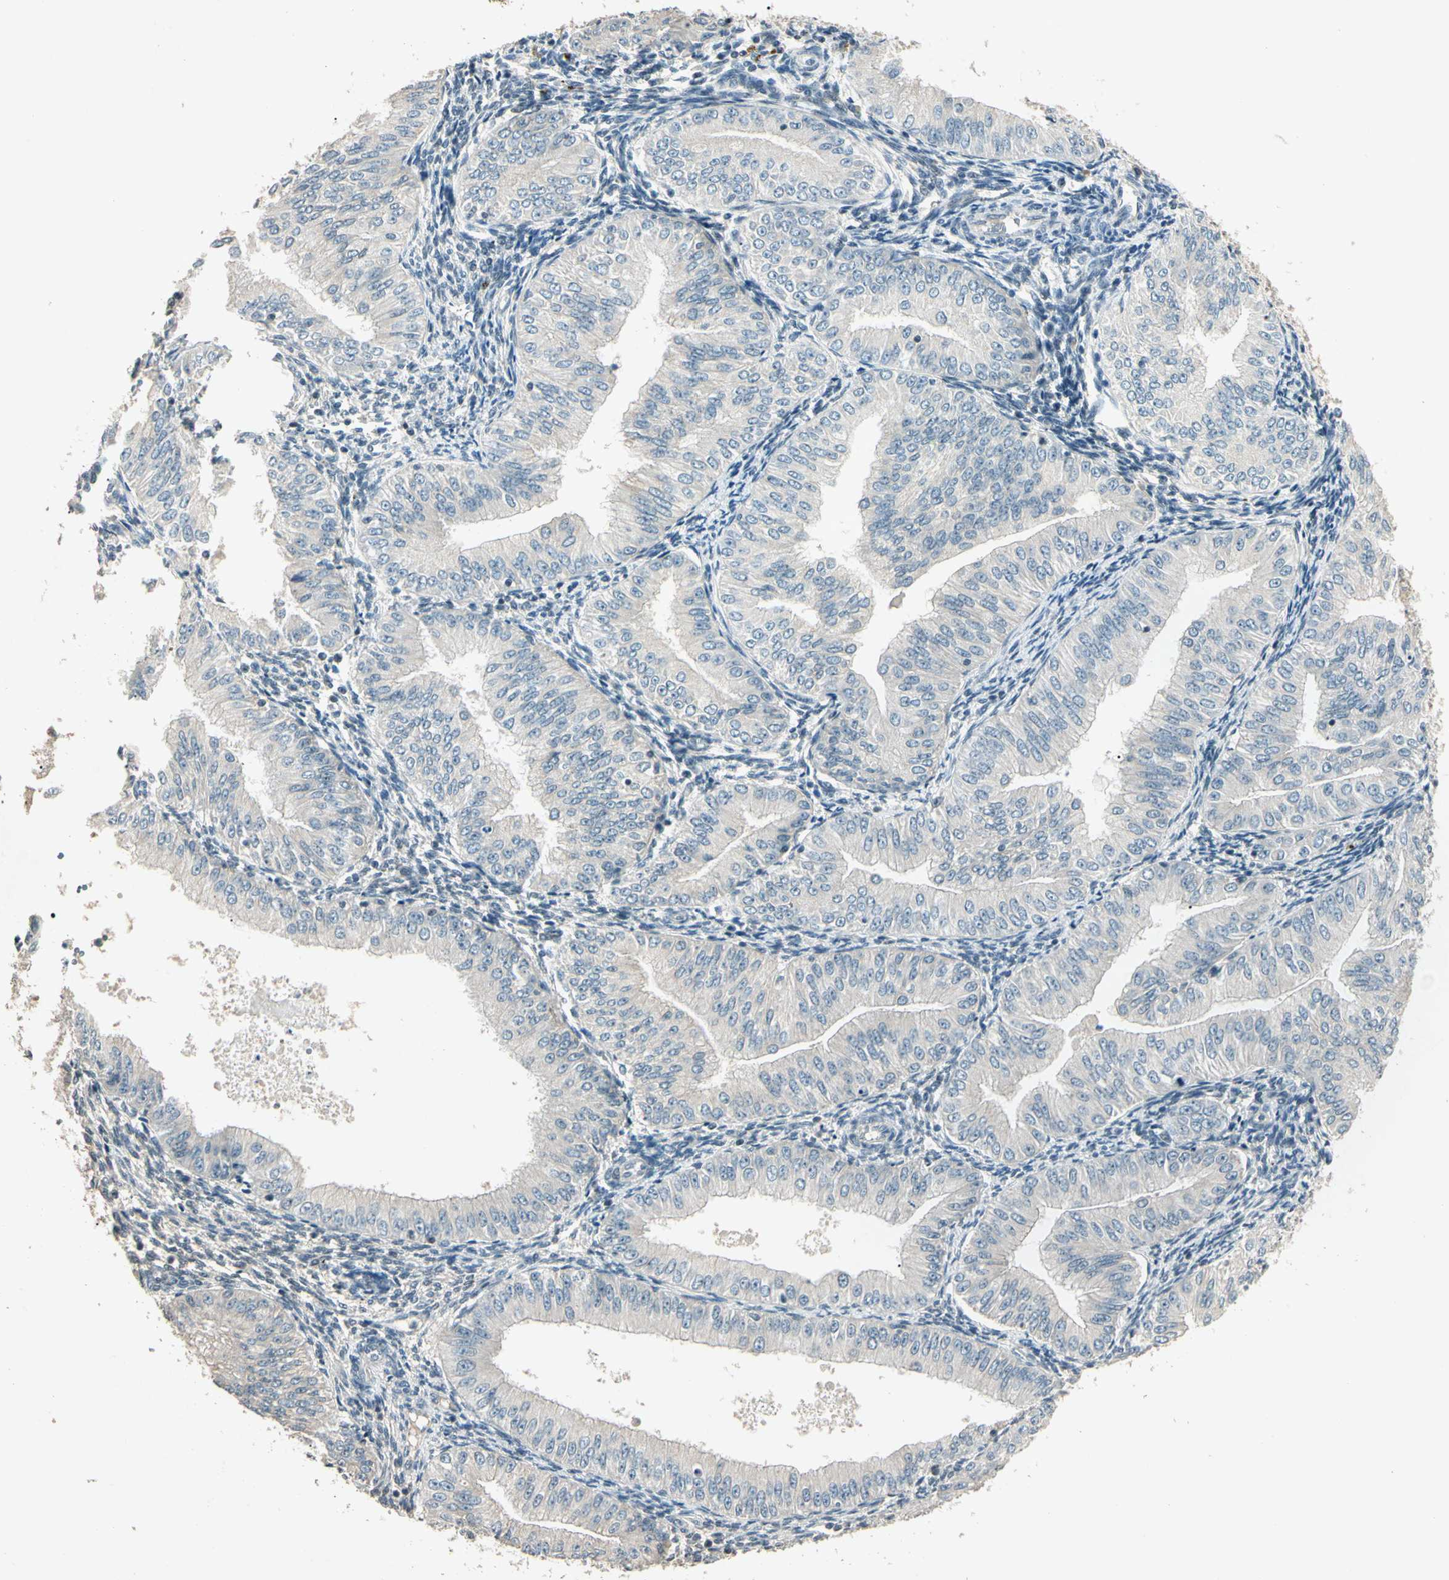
{"staining": {"intensity": "negative", "quantity": "none", "location": "none"}, "tissue": "endometrial cancer", "cell_type": "Tumor cells", "image_type": "cancer", "snomed": [{"axis": "morphology", "description": "Normal tissue, NOS"}, {"axis": "morphology", "description": "Adenocarcinoma, NOS"}, {"axis": "topography", "description": "Endometrium"}], "caption": "A photomicrograph of endometrial adenocarcinoma stained for a protein displays no brown staining in tumor cells.", "gene": "ZBTB4", "patient": {"sex": "female", "age": 53}}